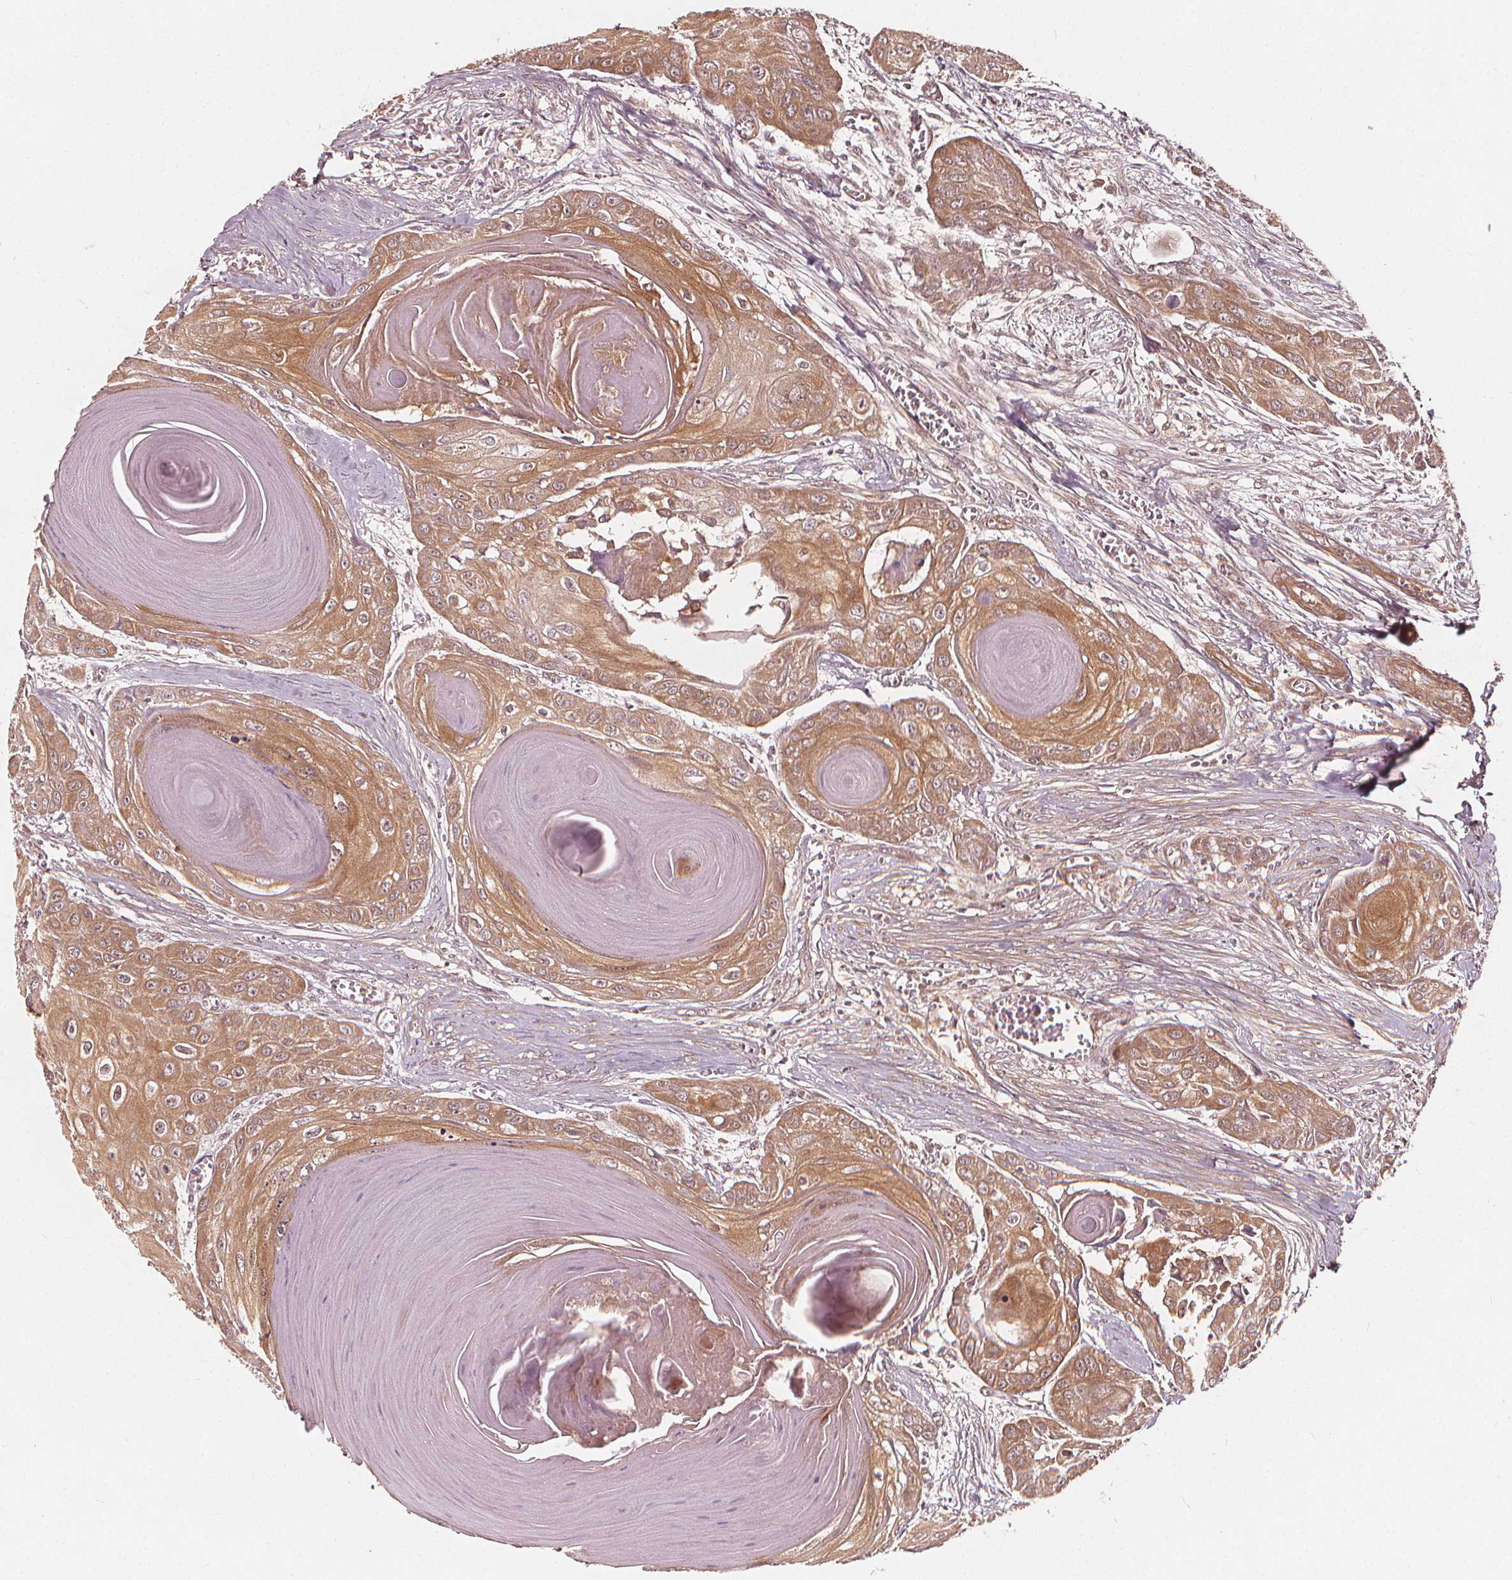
{"staining": {"intensity": "moderate", "quantity": ">75%", "location": "cytoplasmic/membranous"}, "tissue": "head and neck cancer", "cell_type": "Tumor cells", "image_type": "cancer", "snomed": [{"axis": "morphology", "description": "Squamous cell carcinoma, NOS"}, {"axis": "topography", "description": "Oral tissue"}, {"axis": "topography", "description": "Head-Neck"}], "caption": "Immunohistochemistry (IHC) of human head and neck squamous cell carcinoma demonstrates medium levels of moderate cytoplasmic/membranous expression in about >75% of tumor cells. The protein is stained brown, and the nuclei are stained in blue (DAB IHC with brightfield microscopy, high magnification).", "gene": "H3C14", "patient": {"sex": "male", "age": 71}}